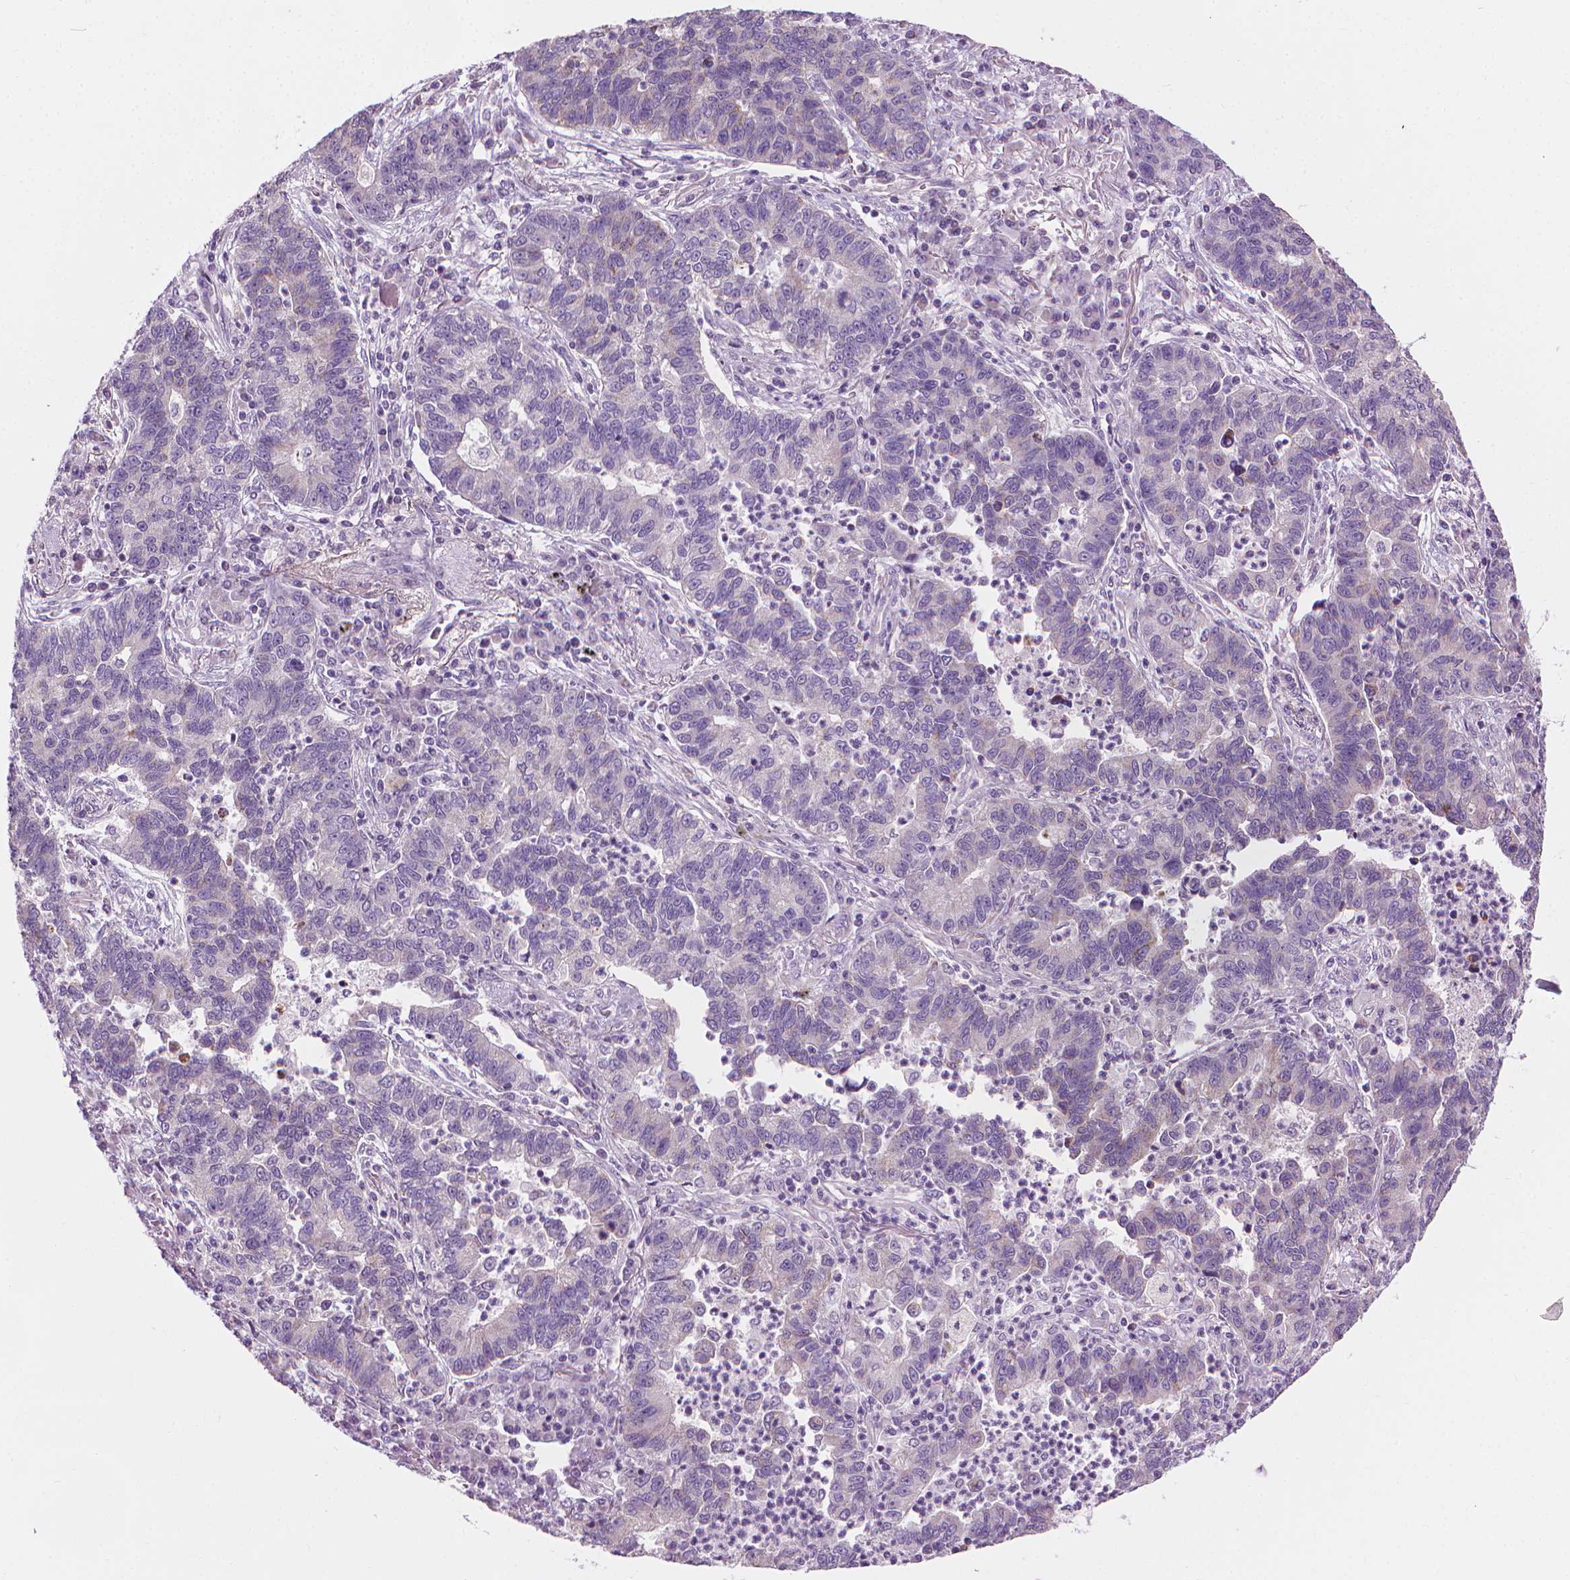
{"staining": {"intensity": "negative", "quantity": "none", "location": "none"}, "tissue": "lung cancer", "cell_type": "Tumor cells", "image_type": "cancer", "snomed": [{"axis": "morphology", "description": "Adenocarcinoma, NOS"}, {"axis": "topography", "description": "Lung"}], "caption": "There is no significant staining in tumor cells of lung adenocarcinoma.", "gene": "CFAP126", "patient": {"sex": "female", "age": 57}}